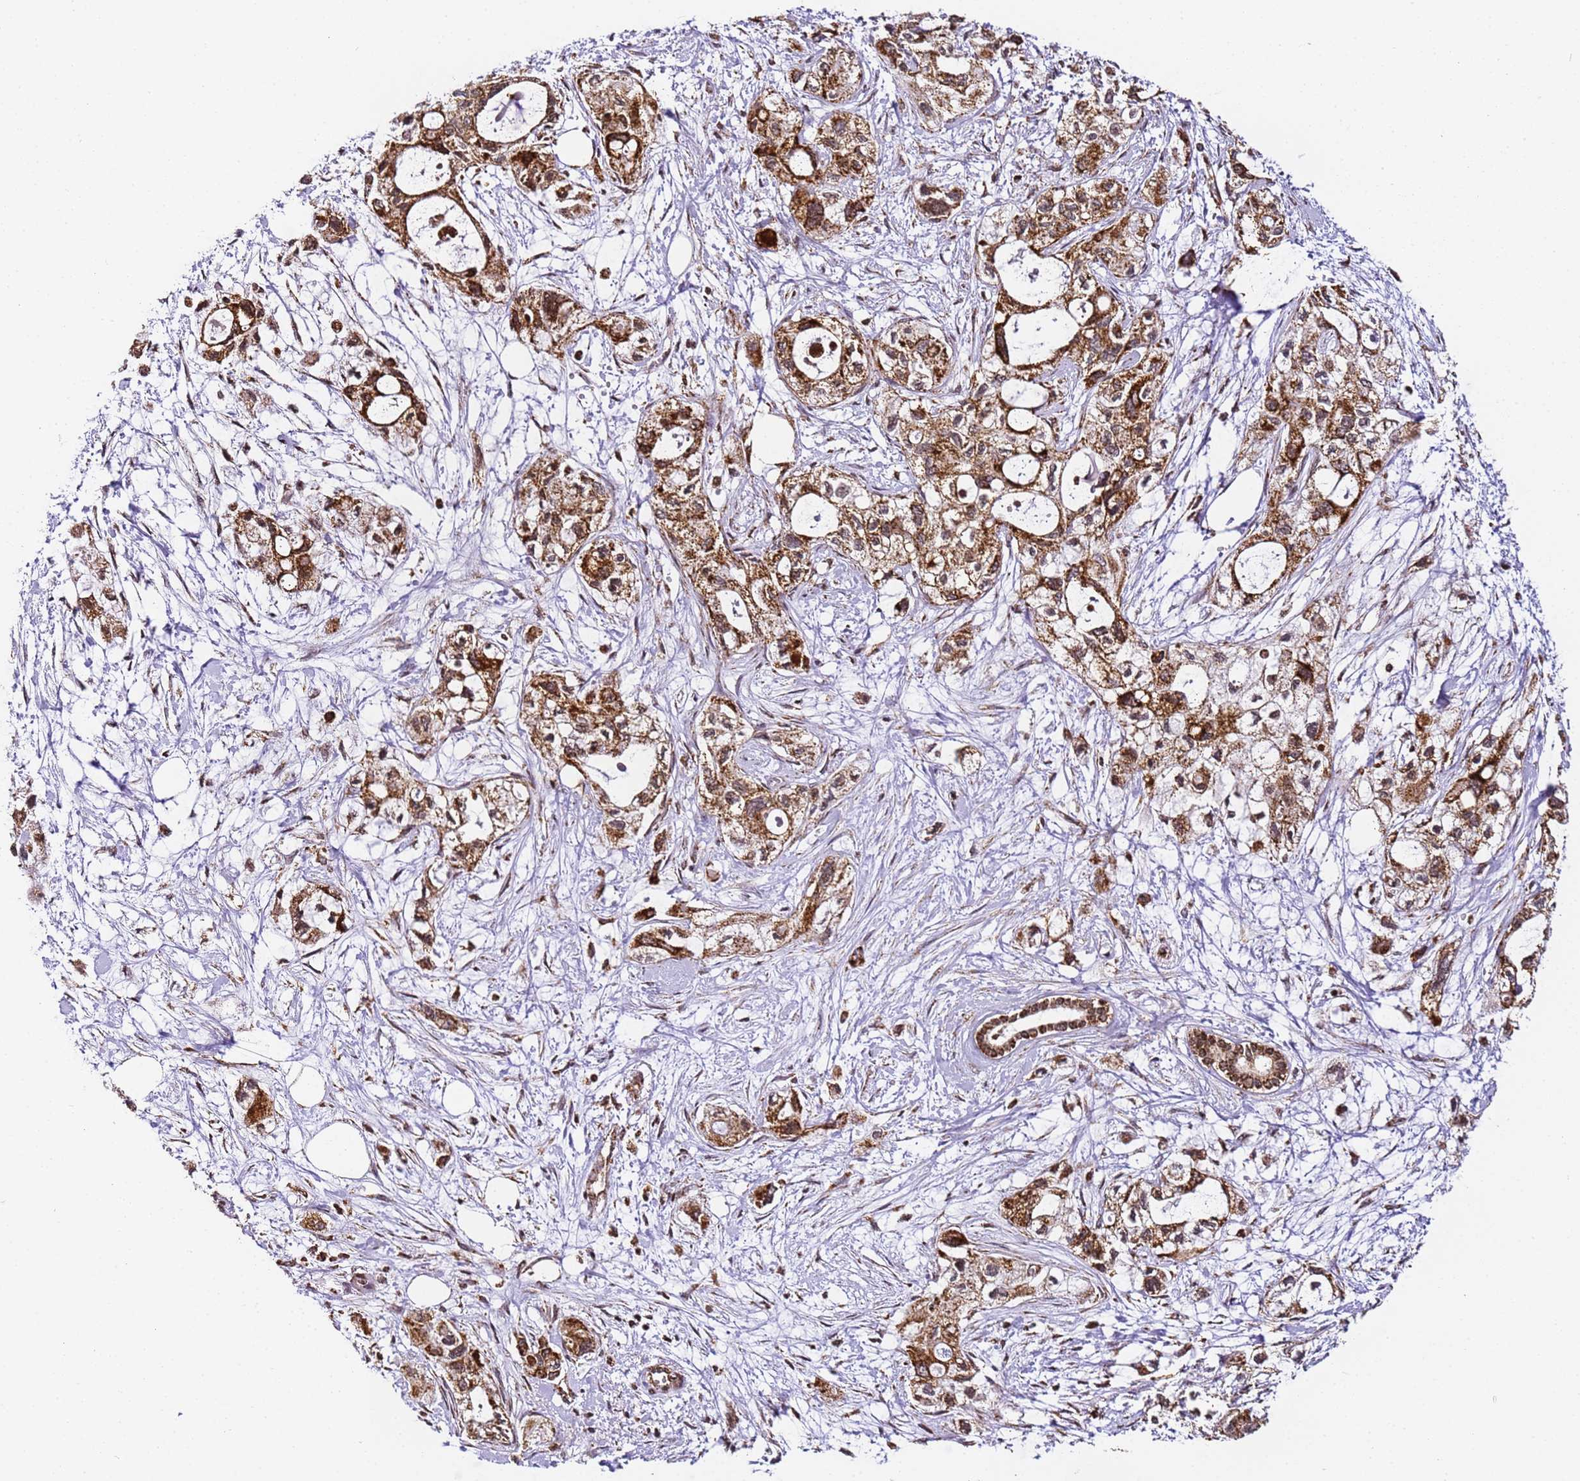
{"staining": {"intensity": "strong", "quantity": ">75%", "location": "cytoplasmic/membranous"}, "tissue": "pancreatic cancer", "cell_type": "Tumor cells", "image_type": "cancer", "snomed": [{"axis": "morphology", "description": "Adenocarcinoma, NOS"}, {"axis": "topography", "description": "Pancreas"}], "caption": "An image of human adenocarcinoma (pancreatic) stained for a protein exhibits strong cytoplasmic/membranous brown staining in tumor cells.", "gene": "HSPE1", "patient": {"sex": "male", "age": 75}}